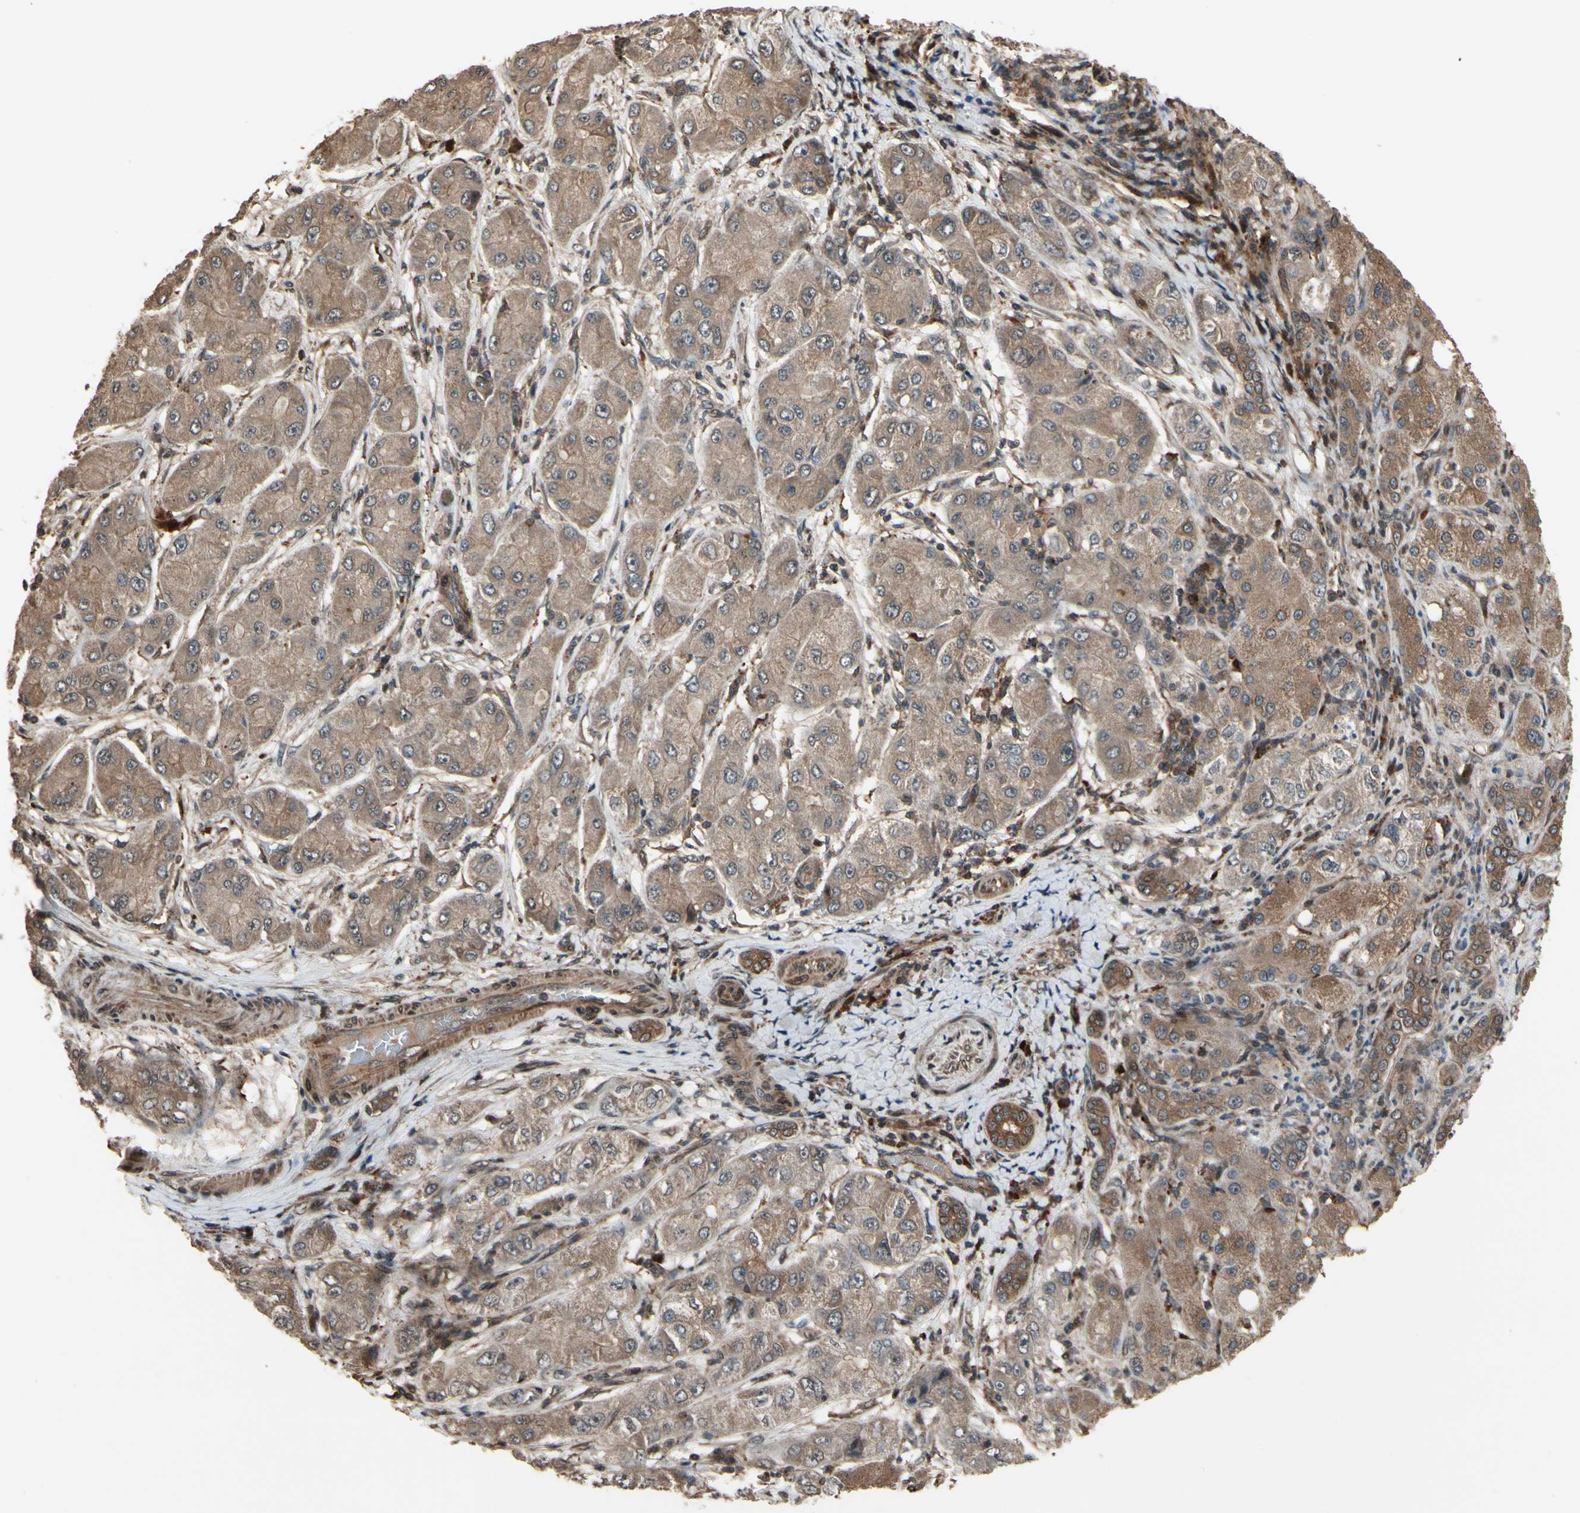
{"staining": {"intensity": "weak", "quantity": "25%-75%", "location": "cytoplasmic/membranous"}, "tissue": "liver cancer", "cell_type": "Tumor cells", "image_type": "cancer", "snomed": [{"axis": "morphology", "description": "Carcinoma, Hepatocellular, NOS"}, {"axis": "topography", "description": "Liver"}], "caption": "Human liver hepatocellular carcinoma stained with a protein marker shows weak staining in tumor cells.", "gene": "CSF1R", "patient": {"sex": "male", "age": 80}}